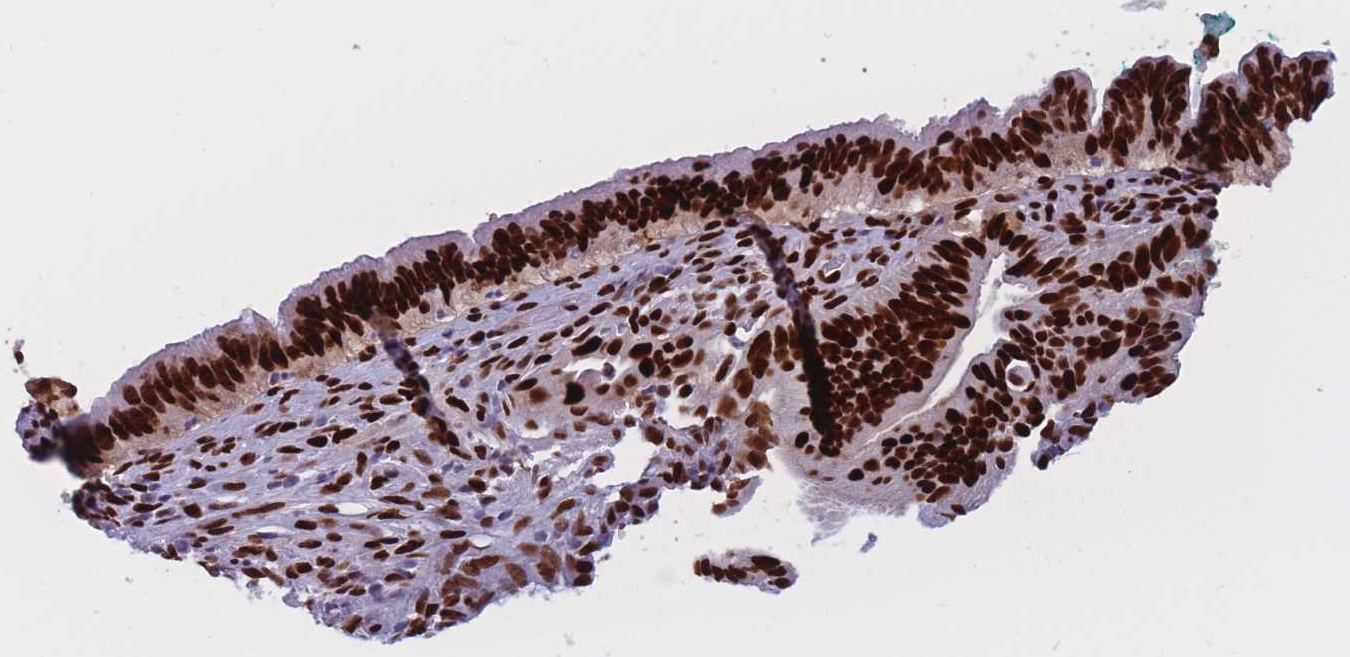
{"staining": {"intensity": "strong", "quantity": ">75%", "location": "nuclear"}, "tissue": "cervical cancer", "cell_type": "Tumor cells", "image_type": "cancer", "snomed": [{"axis": "morphology", "description": "Adenocarcinoma, NOS"}, {"axis": "topography", "description": "Cervix"}], "caption": "Protein expression analysis of cervical cancer shows strong nuclear positivity in approximately >75% of tumor cells.", "gene": "NASP", "patient": {"sex": "female", "age": 42}}